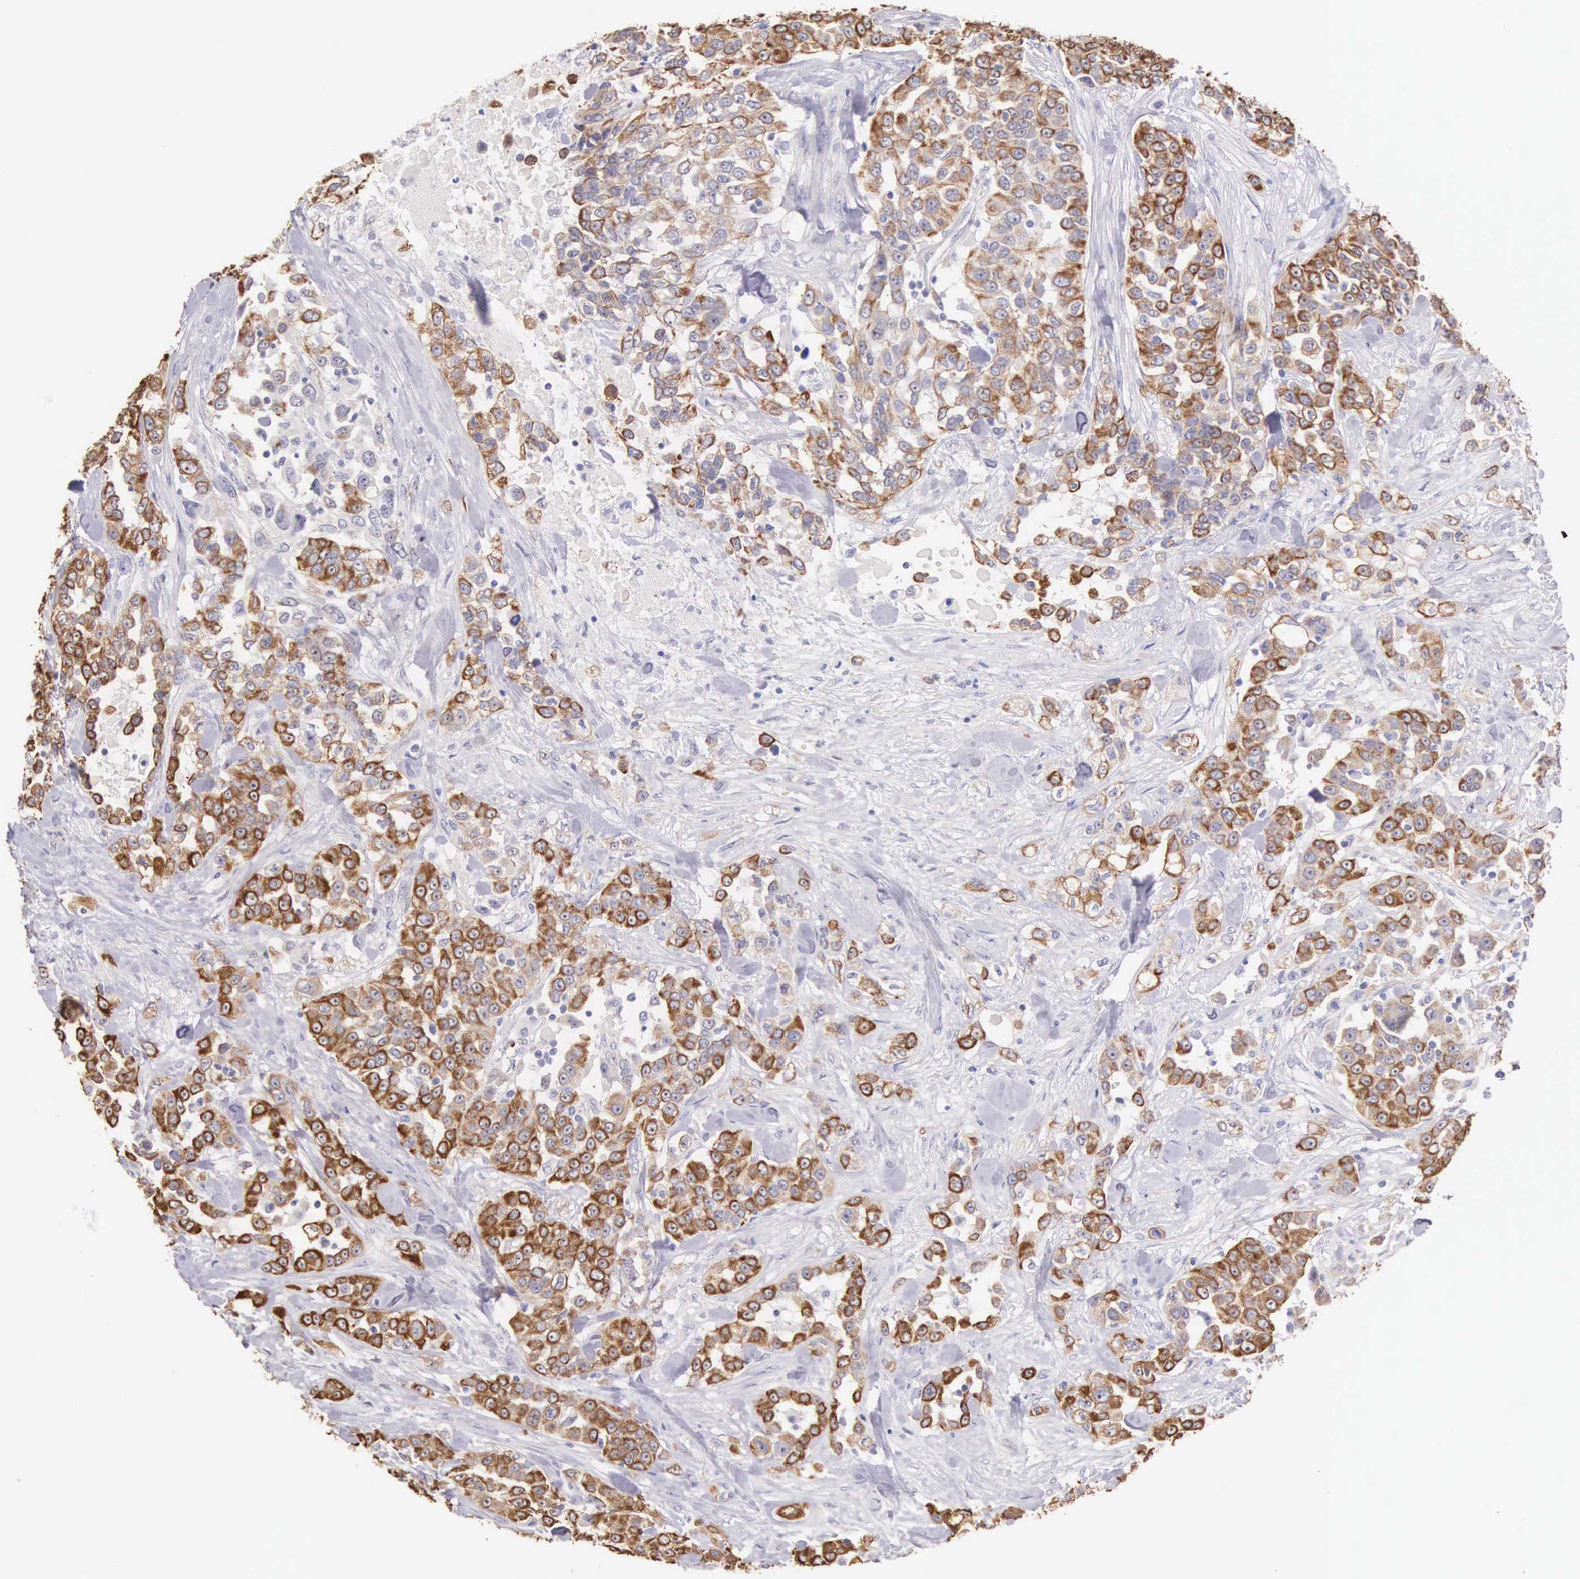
{"staining": {"intensity": "moderate", "quantity": "25%-75%", "location": "cytoplasmic/membranous"}, "tissue": "urothelial cancer", "cell_type": "Tumor cells", "image_type": "cancer", "snomed": [{"axis": "morphology", "description": "Urothelial carcinoma, High grade"}, {"axis": "topography", "description": "Urinary bladder"}], "caption": "Moderate cytoplasmic/membranous protein staining is appreciated in about 25%-75% of tumor cells in urothelial cancer.", "gene": "PIR", "patient": {"sex": "female", "age": 80}}